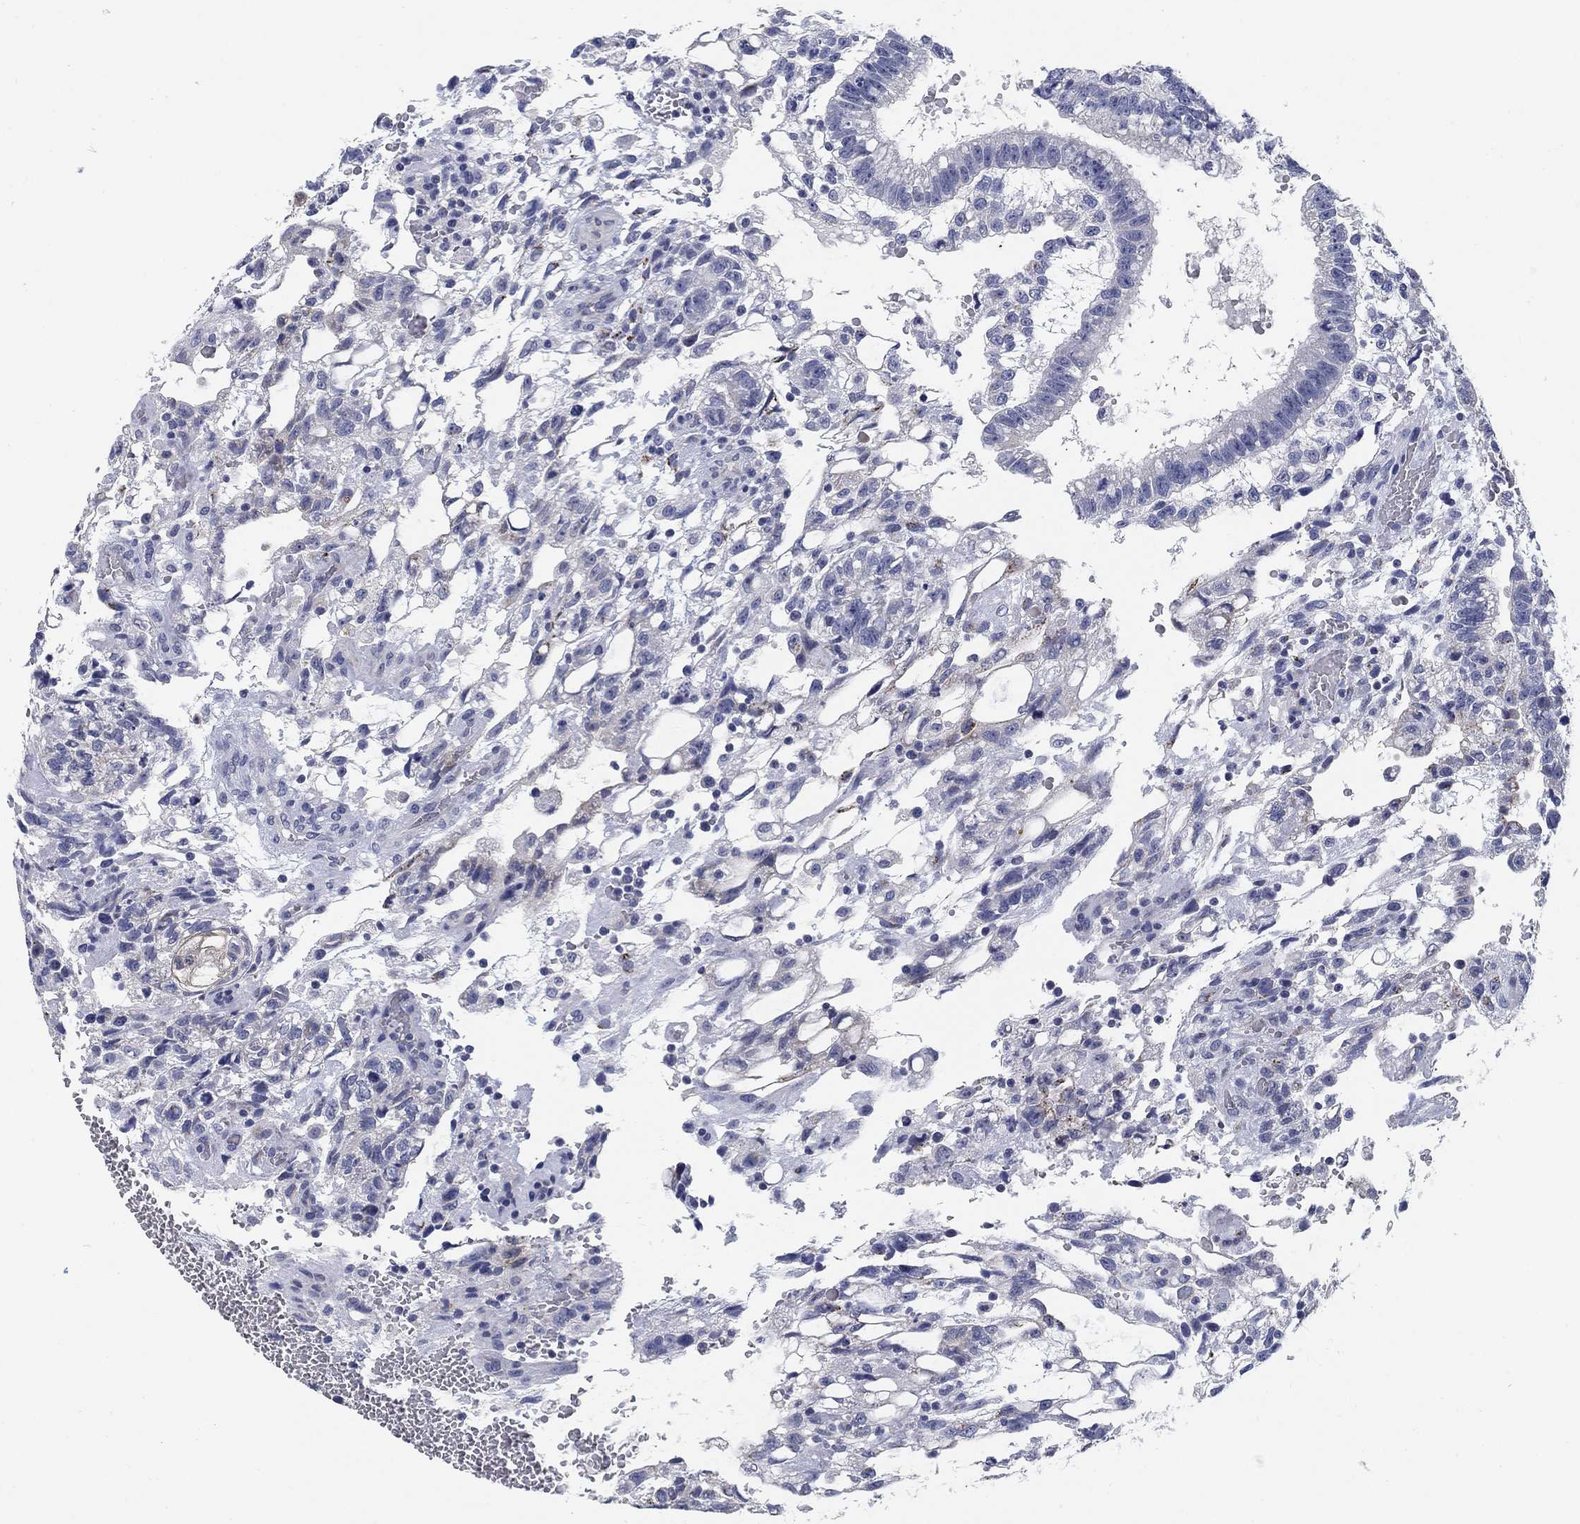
{"staining": {"intensity": "negative", "quantity": "none", "location": "none"}, "tissue": "testis cancer", "cell_type": "Tumor cells", "image_type": "cancer", "snomed": [{"axis": "morphology", "description": "Carcinoma, Embryonal, NOS"}, {"axis": "topography", "description": "Testis"}], "caption": "Immunohistochemistry of human testis embryonal carcinoma exhibits no expression in tumor cells. (DAB immunohistochemistry (IHC) with hematoxylin counter stain).", "gene": "CLUL1", "patient": {"sex": "male", "age": 32}}